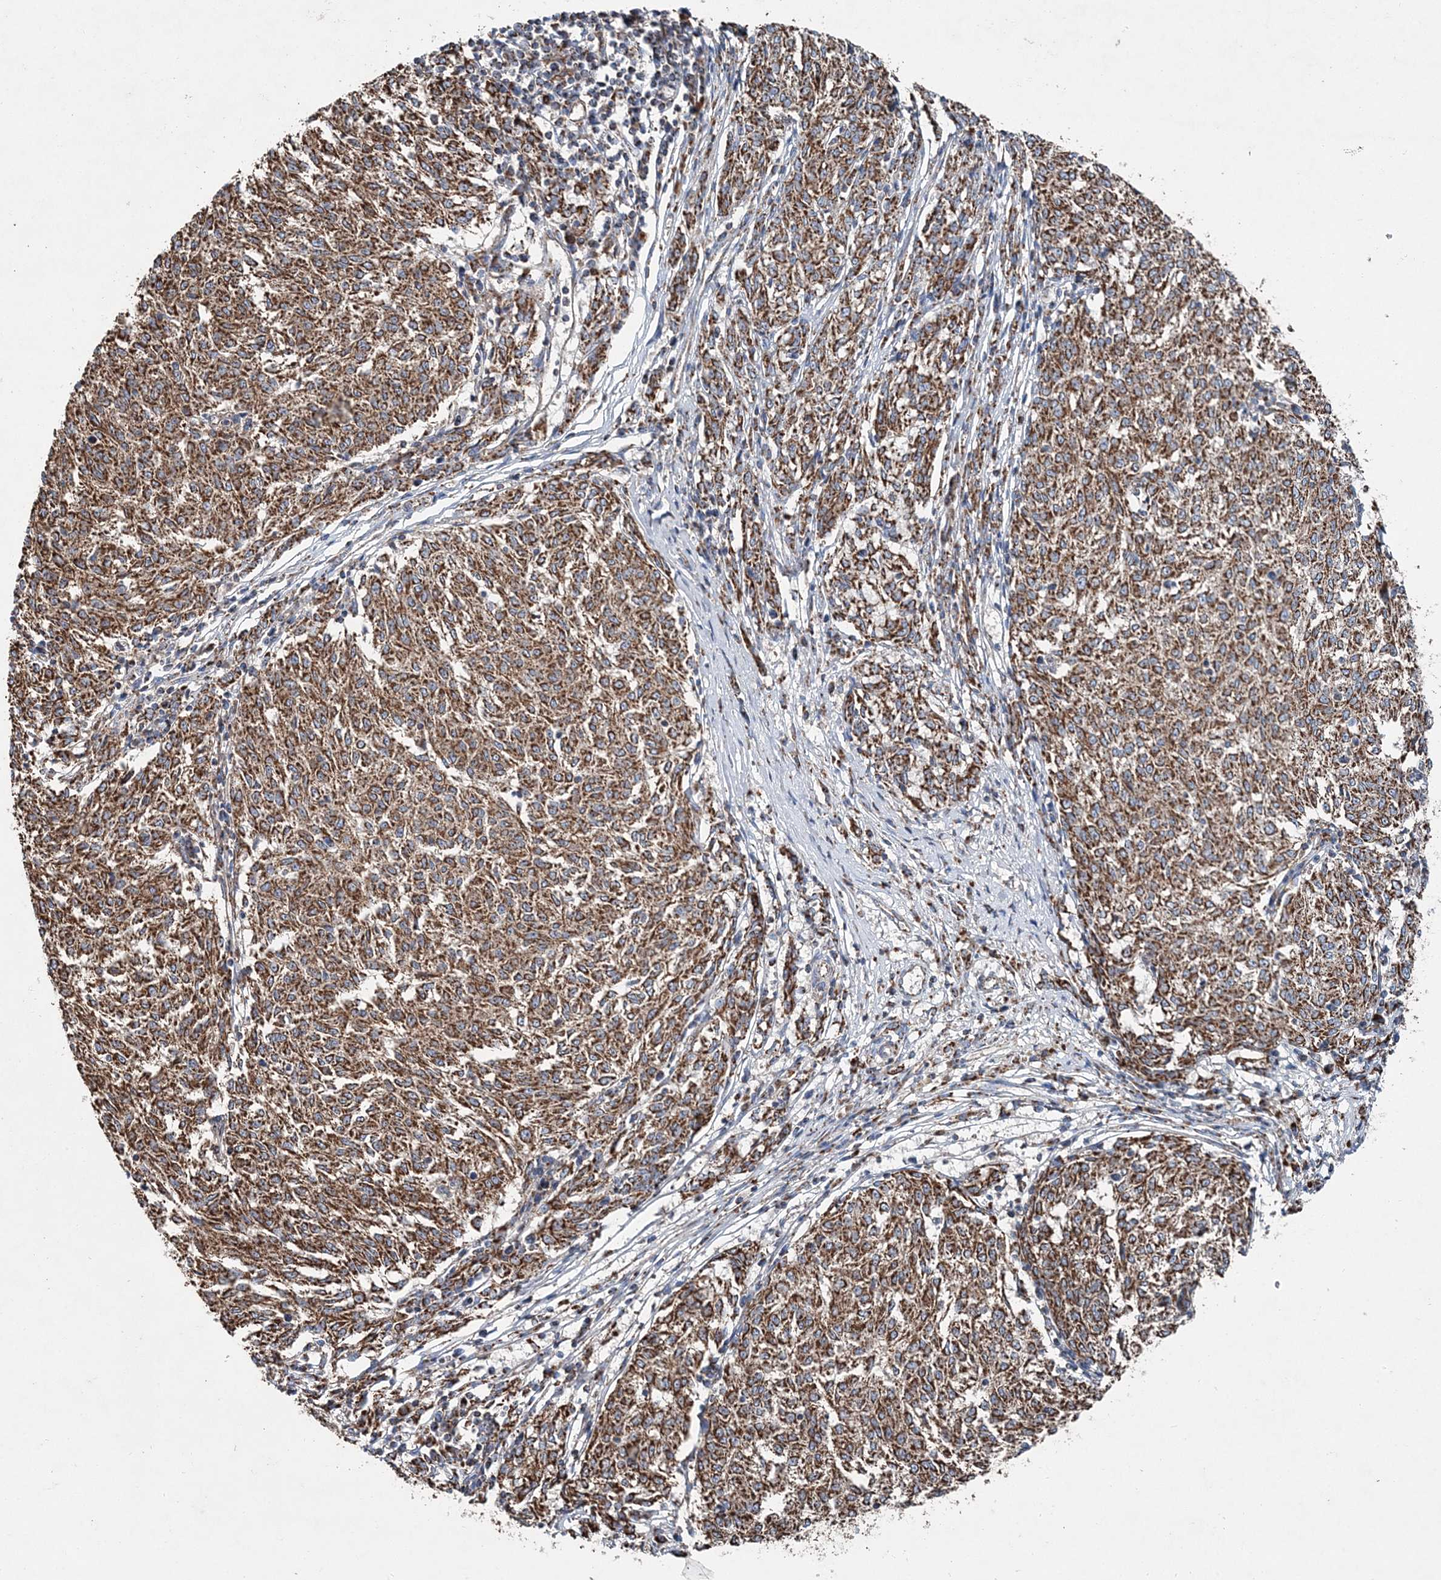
{"staining": {"intensity": "moderate", "quantity": ">75%", "location": "cytoplasmic/membranous"}, "tissue": "melanoma", "cell_type": "Tumor cells", "image_type": "cancer", "snomed": [{"axis": "morphology", "description": "Malignant melanoma, NOS"}, {"axis": "topography", "description": "Skin"}], "caption": "DAB immunohistochemical staining of malignant melanoma reveals moderate cytoplasmic/membranous protein positivity in about >75% of tumor cells.", "gene": "SPAG16", "patient": {"sex": "female", "age": 72}}